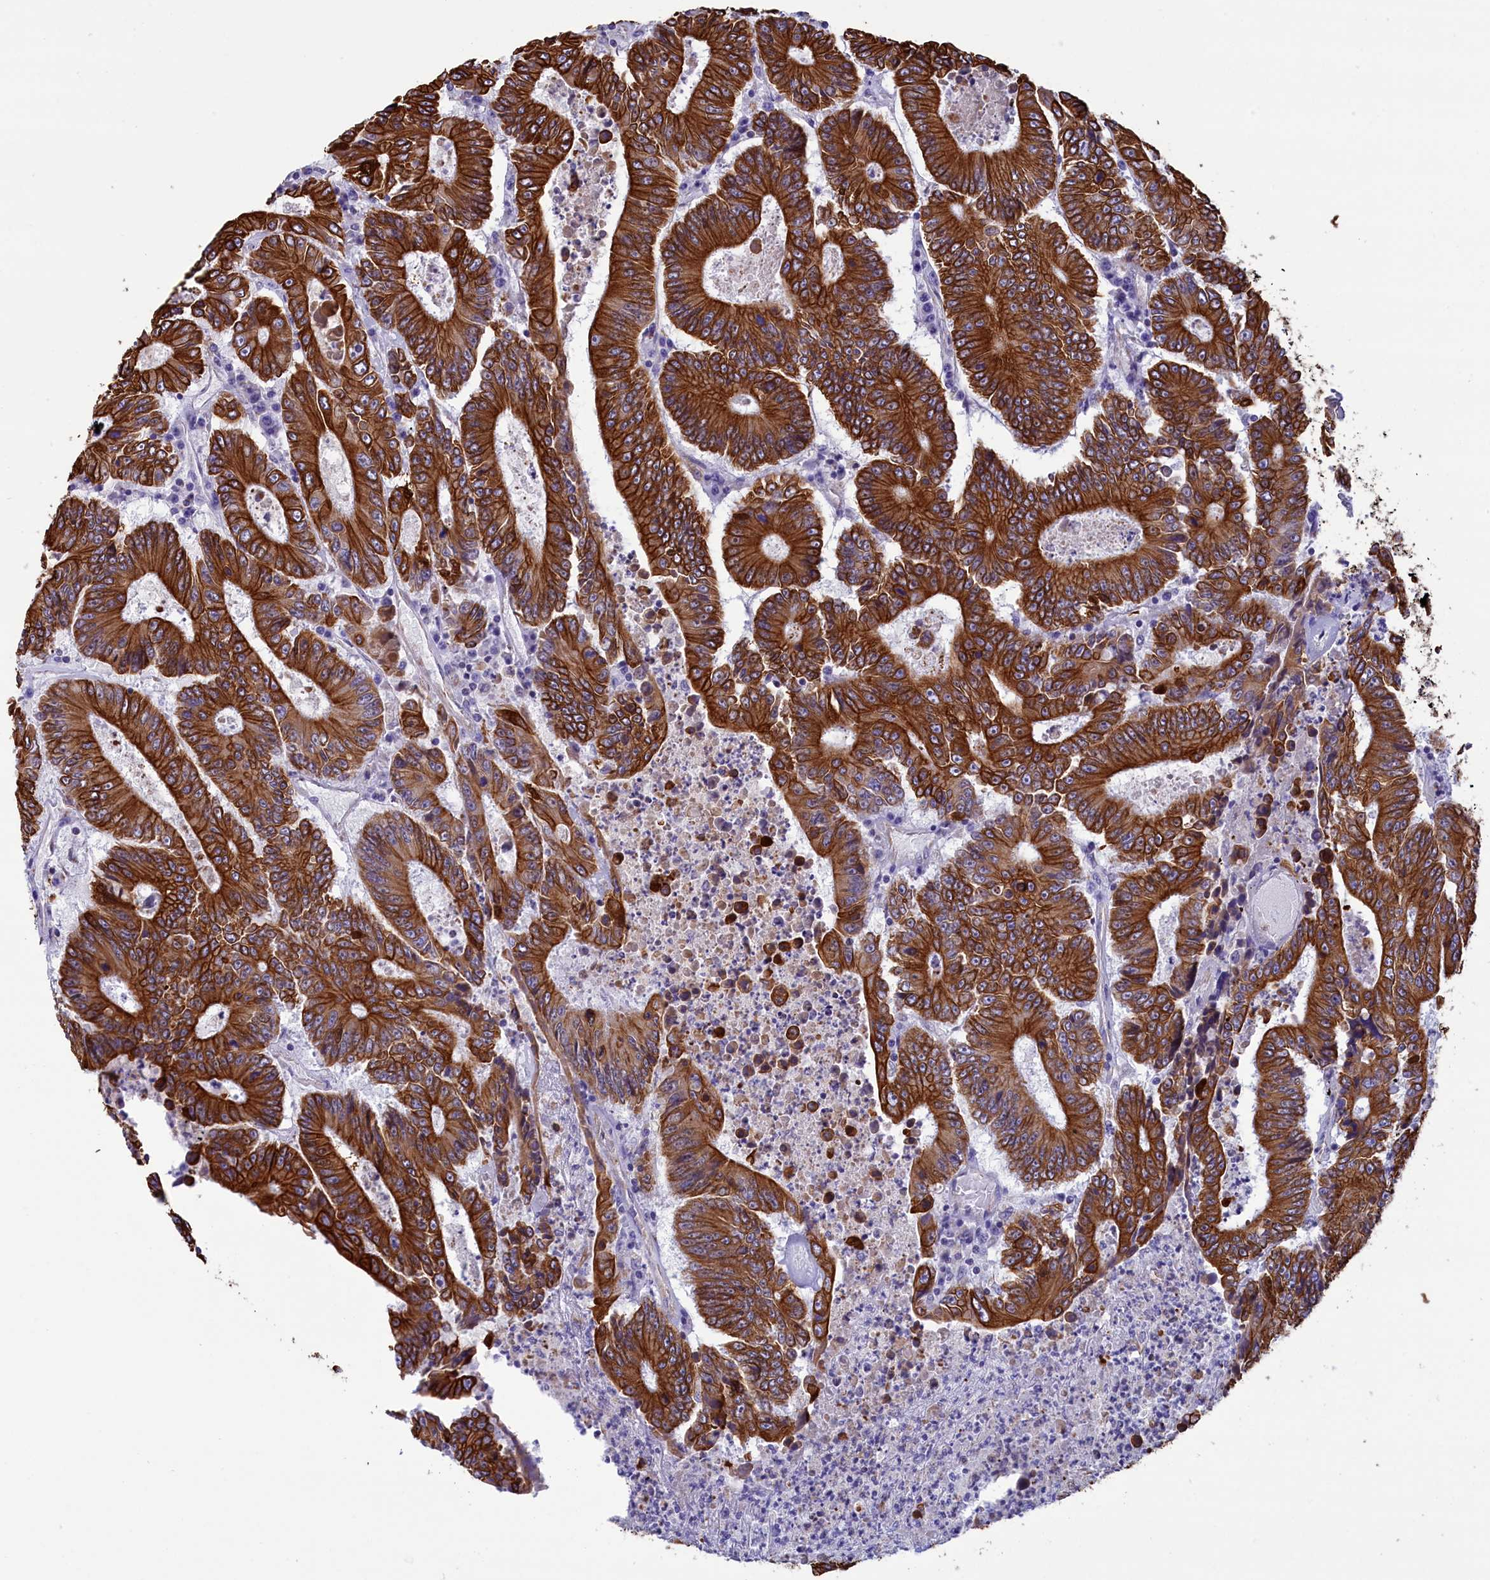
{"staining": {"intensity": "strong", "quantity": ">75%", "location": "cytoplasmic/membranous"}, "tissue": "colorectal cancer", "cell_type": "Tumor cells", "image_type": "cancer", "snomed": [{"axis": "morphology", "description": "Adenocarcinoma, NOS"}, {"axis": "topography", "description": "Colon"}], "caption": "Protein expression analysis of adenocarcinoma (colorectal) demonstrates strong cytoplasmic/membranous positivity in about >75% of tumor cells.", "gene": "GATB", "patient": {"sex": "male", "age": 83}}